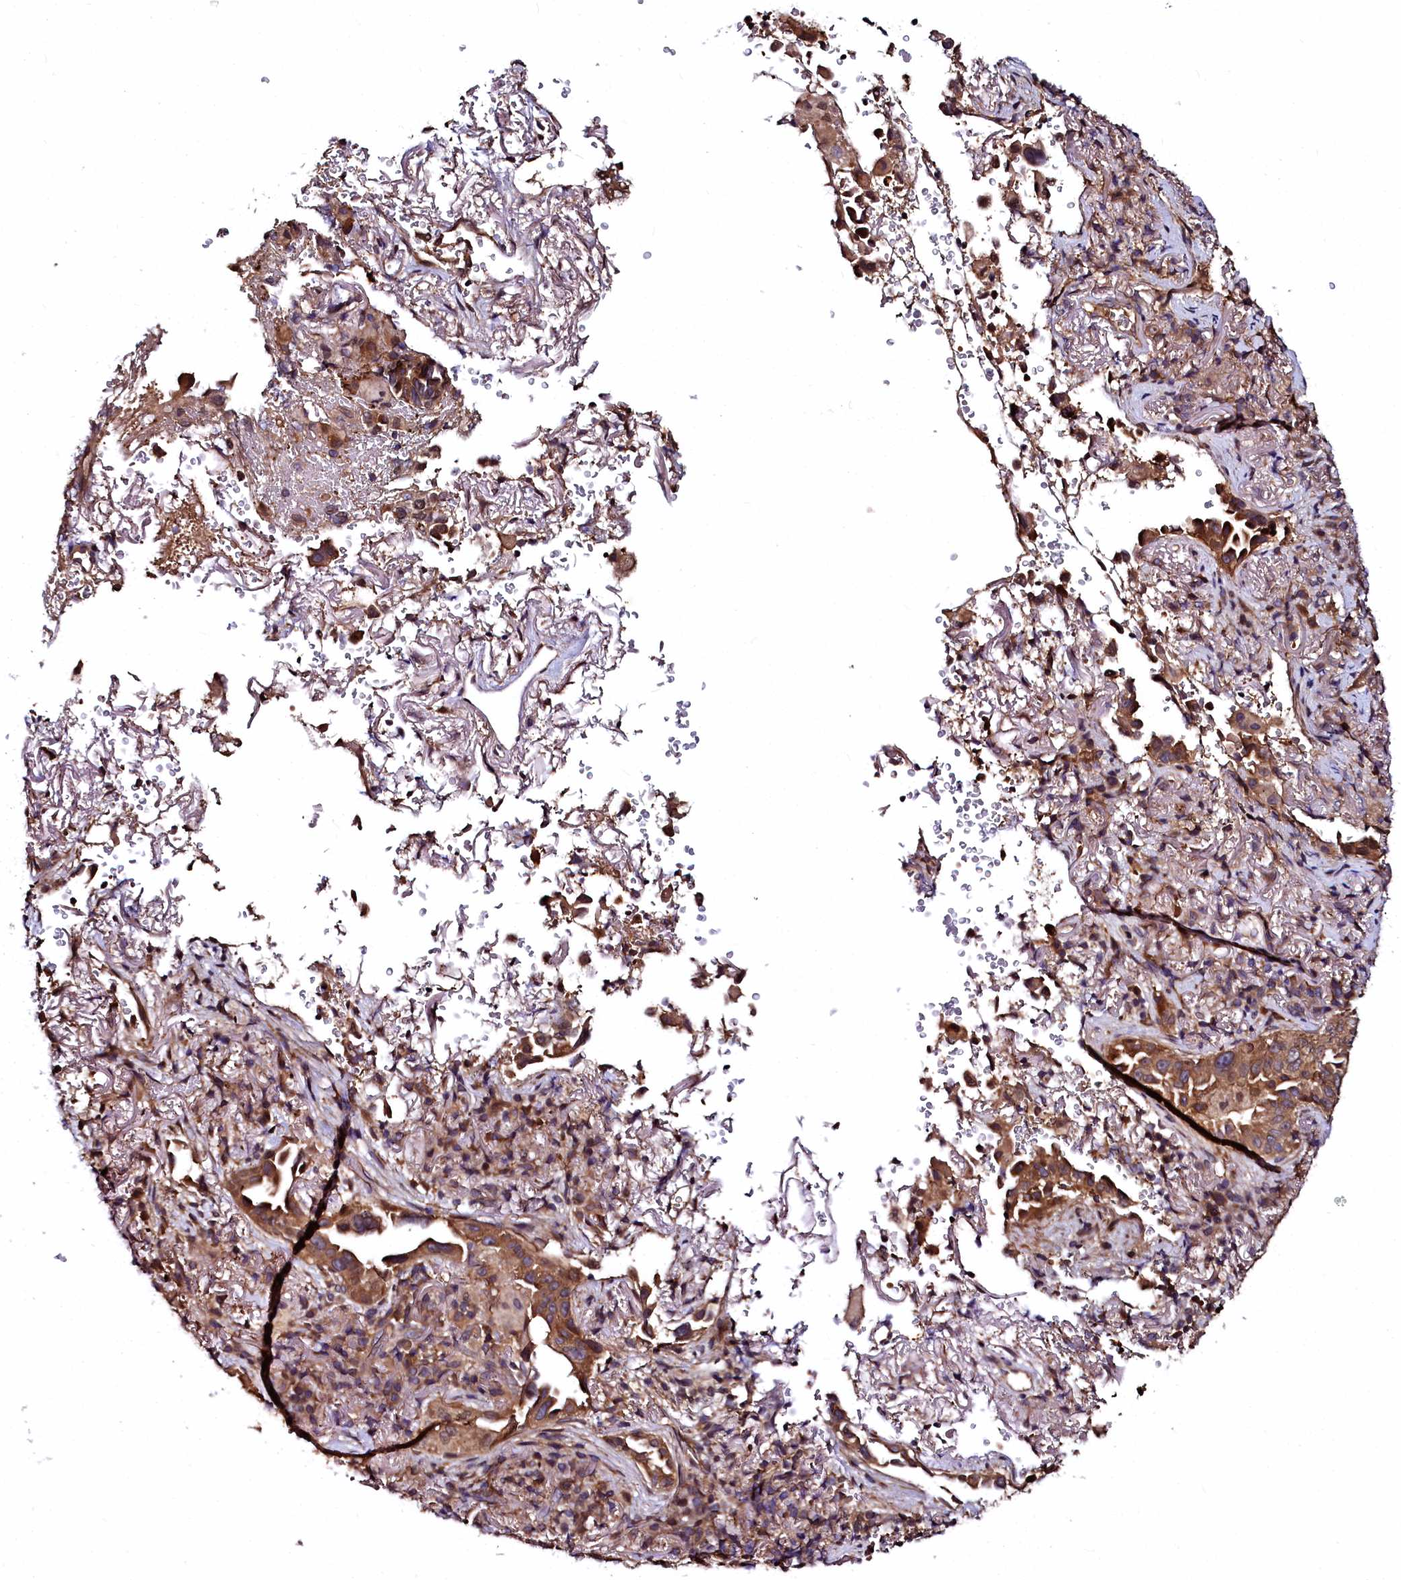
{"staining": {"intensity": "moderate", "quantity": ">75%", "location": "cytoplasmic/membranous"}, "tissue": "lung cancer", "cell_type": "Tumor cells", "image_type": "cancer", "snomed": [{"axis": "morphology", "description": "Adenocarcinoma, NOS"}, {"axis": "topography", "description": "Lung"}], "caption": "This is an image of immunohistochemistry staining of lung cancer (adenocarcinoma), which shows moderate expression in the cytoplasmic/membranous of tumor cells.", "gene": "N4BP1", "patient": {"sex": "female", "age": 69}}